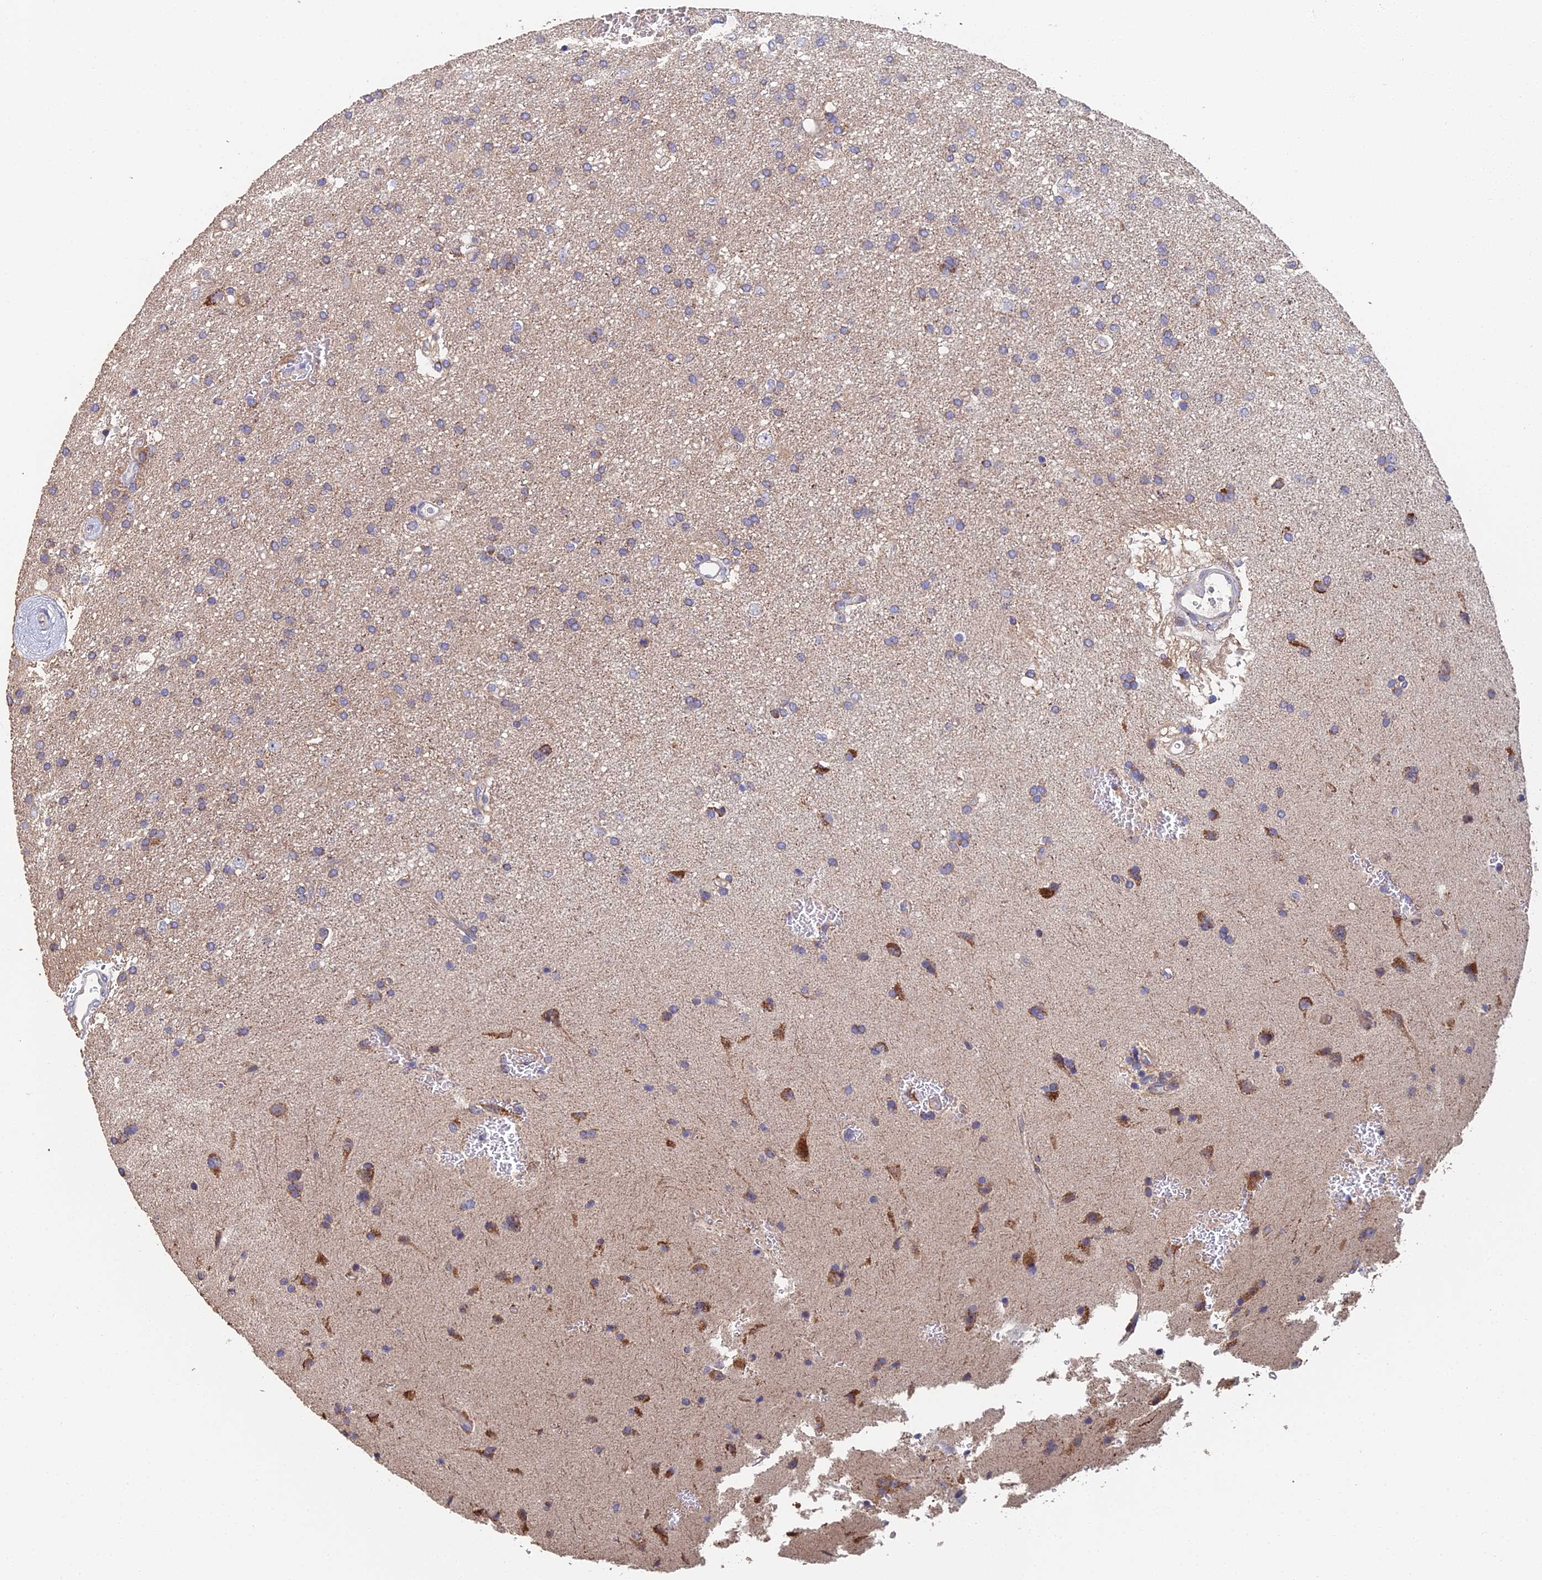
{"staining": {"intensity": "weak", "quantity": "25%-75%", "location": "cytoplasmic/membranous"}, "tissue": "glioma", "cell_type": "Tumor cells", "image_type": "cancer", "snomed": [{"axis": "morphology", "description": "Glioma, malignant, Low grade"}, {"axis": "topography", "description": "Brain"}], "caption": "Brown immunohistochemical staining in malignant low-grade glioma exhibits weak cytoplasmic/membranous expression in approximately 25%-75% of tumor cells. (Stains: DAB (3,3'-diaminobenzidine) in brown, nuclei in blue, Microscopy: brightfield microscopy at high magnification).", "gene": "ECSIT", "patient": {"sex": "male", "age": 66}}